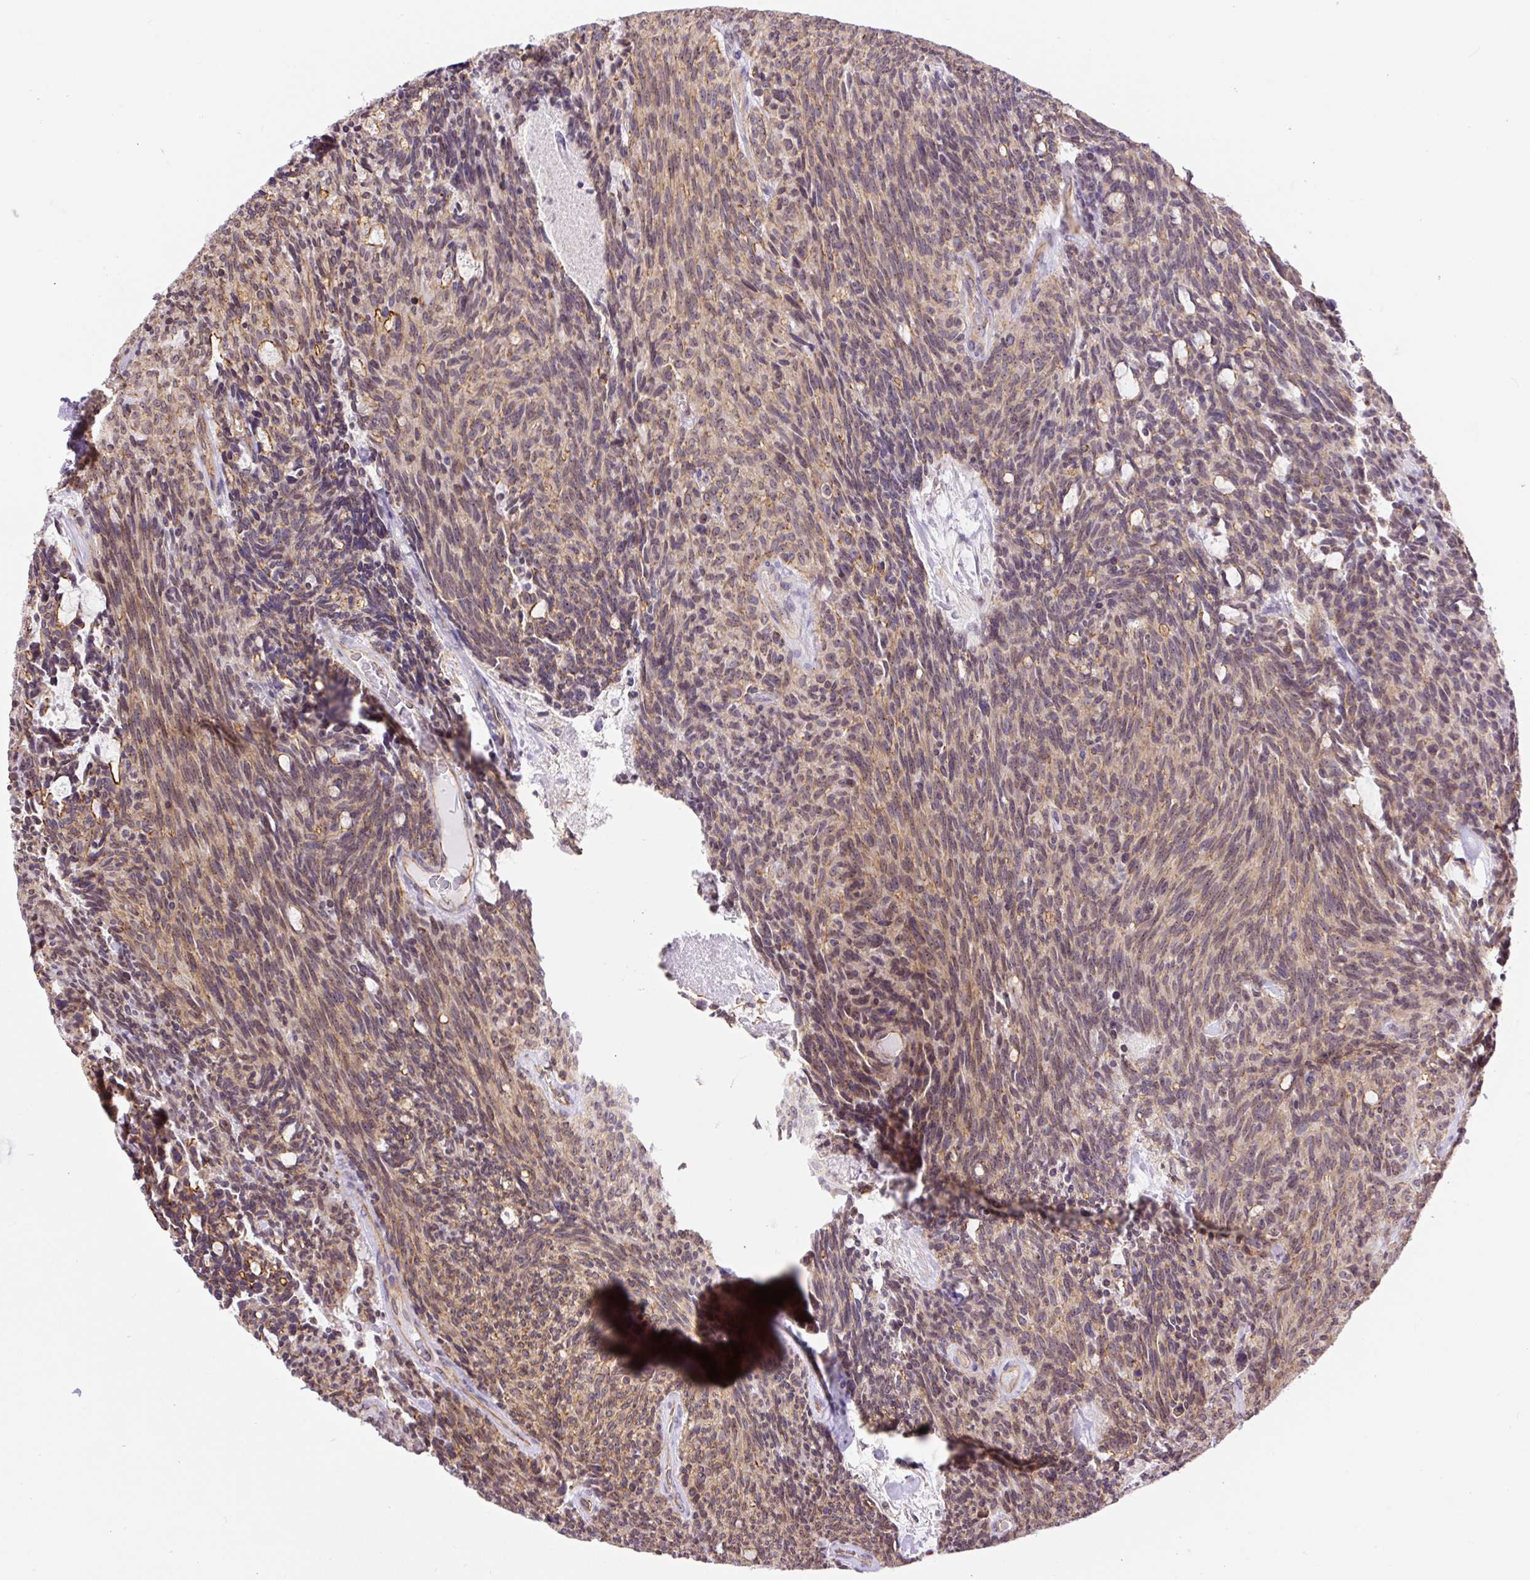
{"staining": {"intensity": "weak", "quantity": "25%-75%", "location": "cytoplasmic/membranous"}, "tissue": "carcinoid", "cell_type": "Tumor cells", "image_type": "cancer", "snomed": [{"axis": "morphology", "description": "Carcinoid, malignant, NOS"}, {"axis": "topography", "description": "Pancreas"}], "caption": "Weak cytoplasmic/membranous staining is seen in about 25%-75% of tumor cells in carcinoid. The protein of interest is stained brown, and the nuclei are stained in blue (DAB (3,3'-diaminobenzidine) IHC with brightfield microscopy, high magnification).", "gene": "MYO5C", "patient": {"sex": "female", "age": 54}}